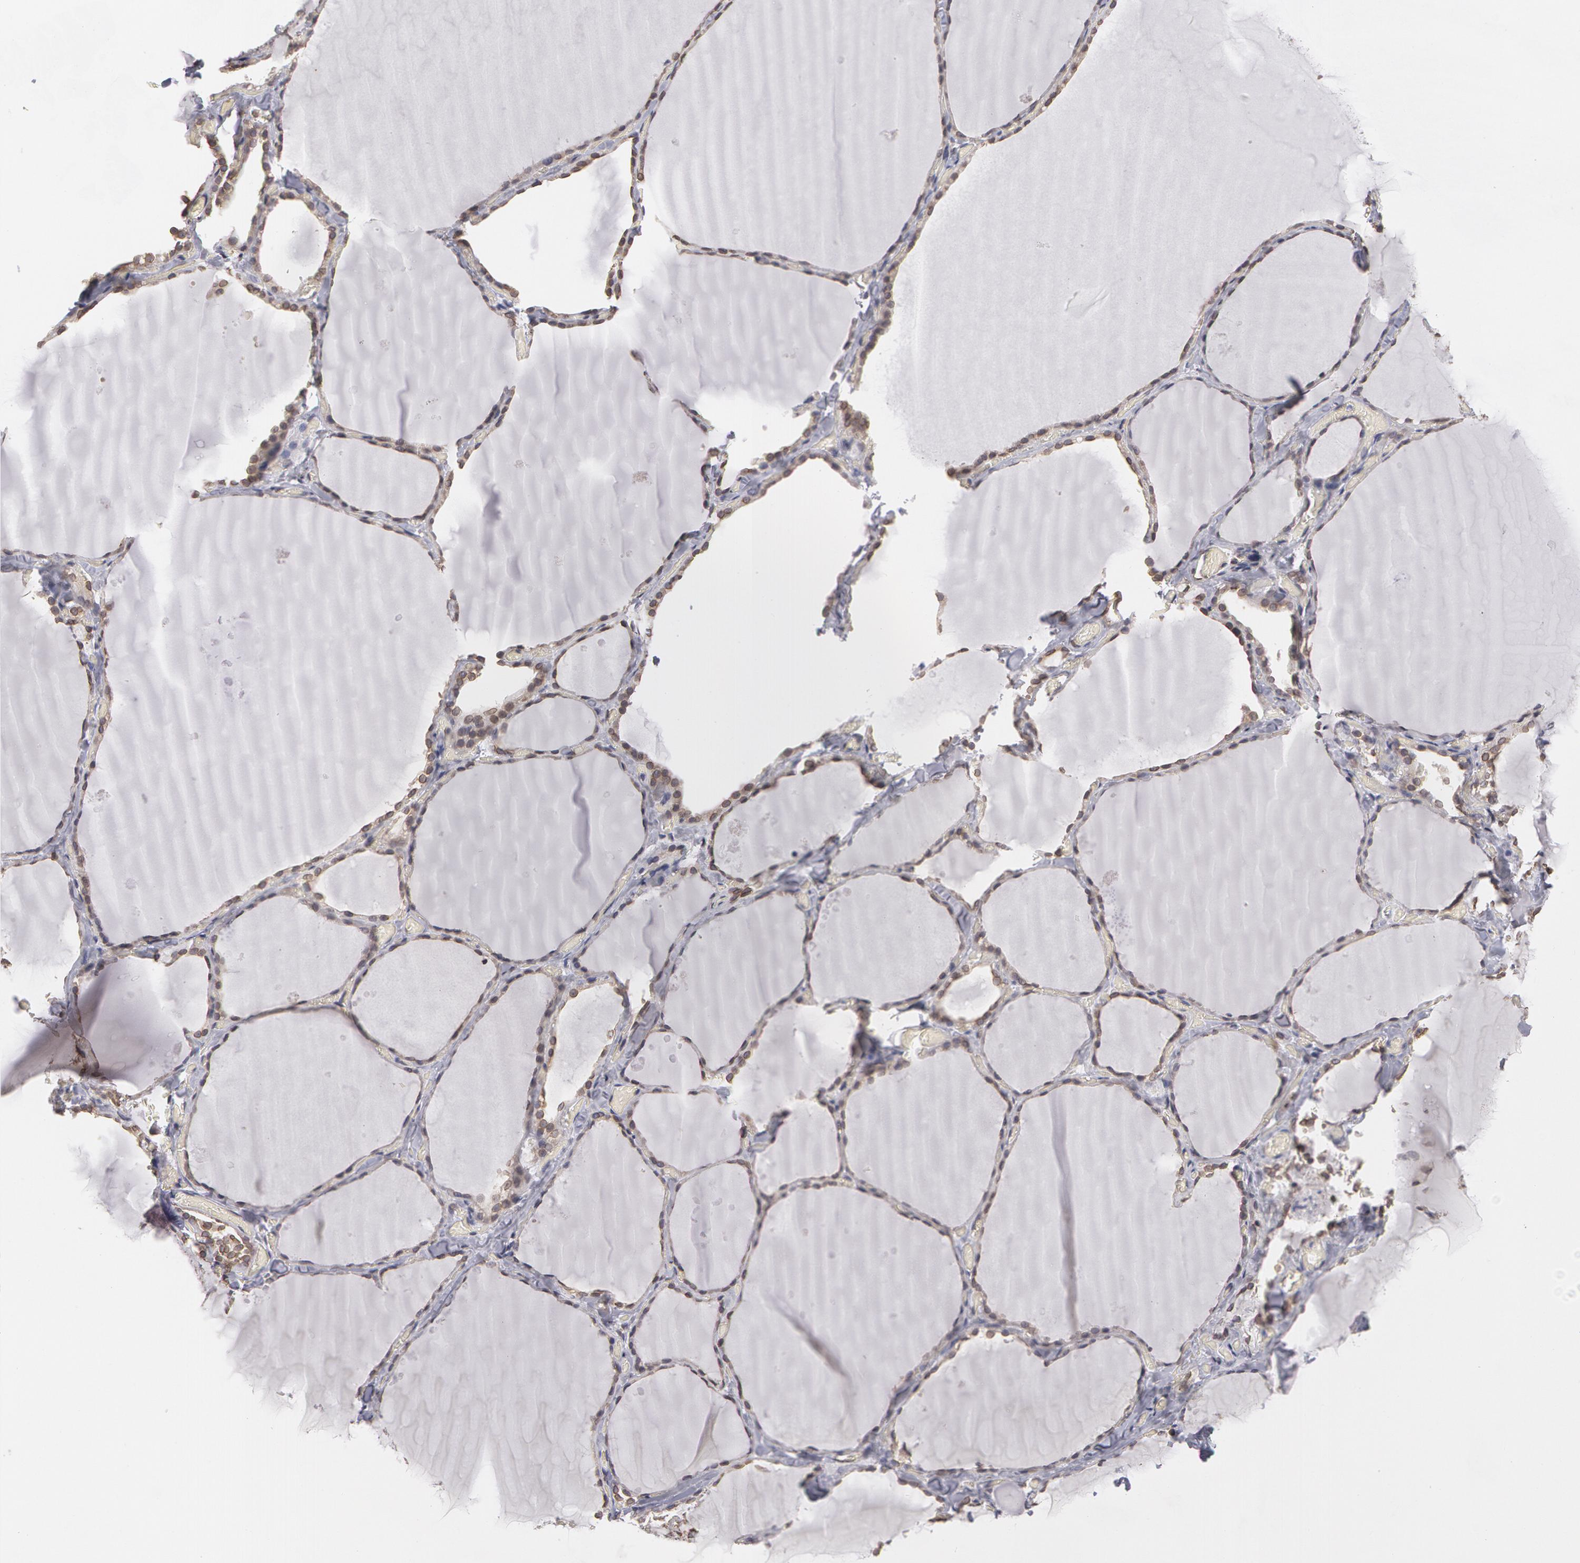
{"staining": {"intensity": "weak", "quantity": ">75%", "location": "cytoplasmic/membranous,nuclear"}, "tissue": "thyroid gland", "cell_type": "Glandular cells", "image_type": "normal", "snomed": [{"axis": "morphology", "description": "Normal tissue, NOS"}, {"axis": "topography", "description": "Thyroid gland"}], "caption": "Immunohistochemistry (DAB) staining of benign thyroid gland exhibits weak cytoplasmic/membranous,nuclear protein expression in about >75% of glandular cells. The staining was performed using DAB (3,3'-diaminobenzidine), with brown indicating positive protein expression. Nuclei are stained blue with hematoxylin.", "gene": "EMD", "patient": {"sex": "male", "age": 34}}